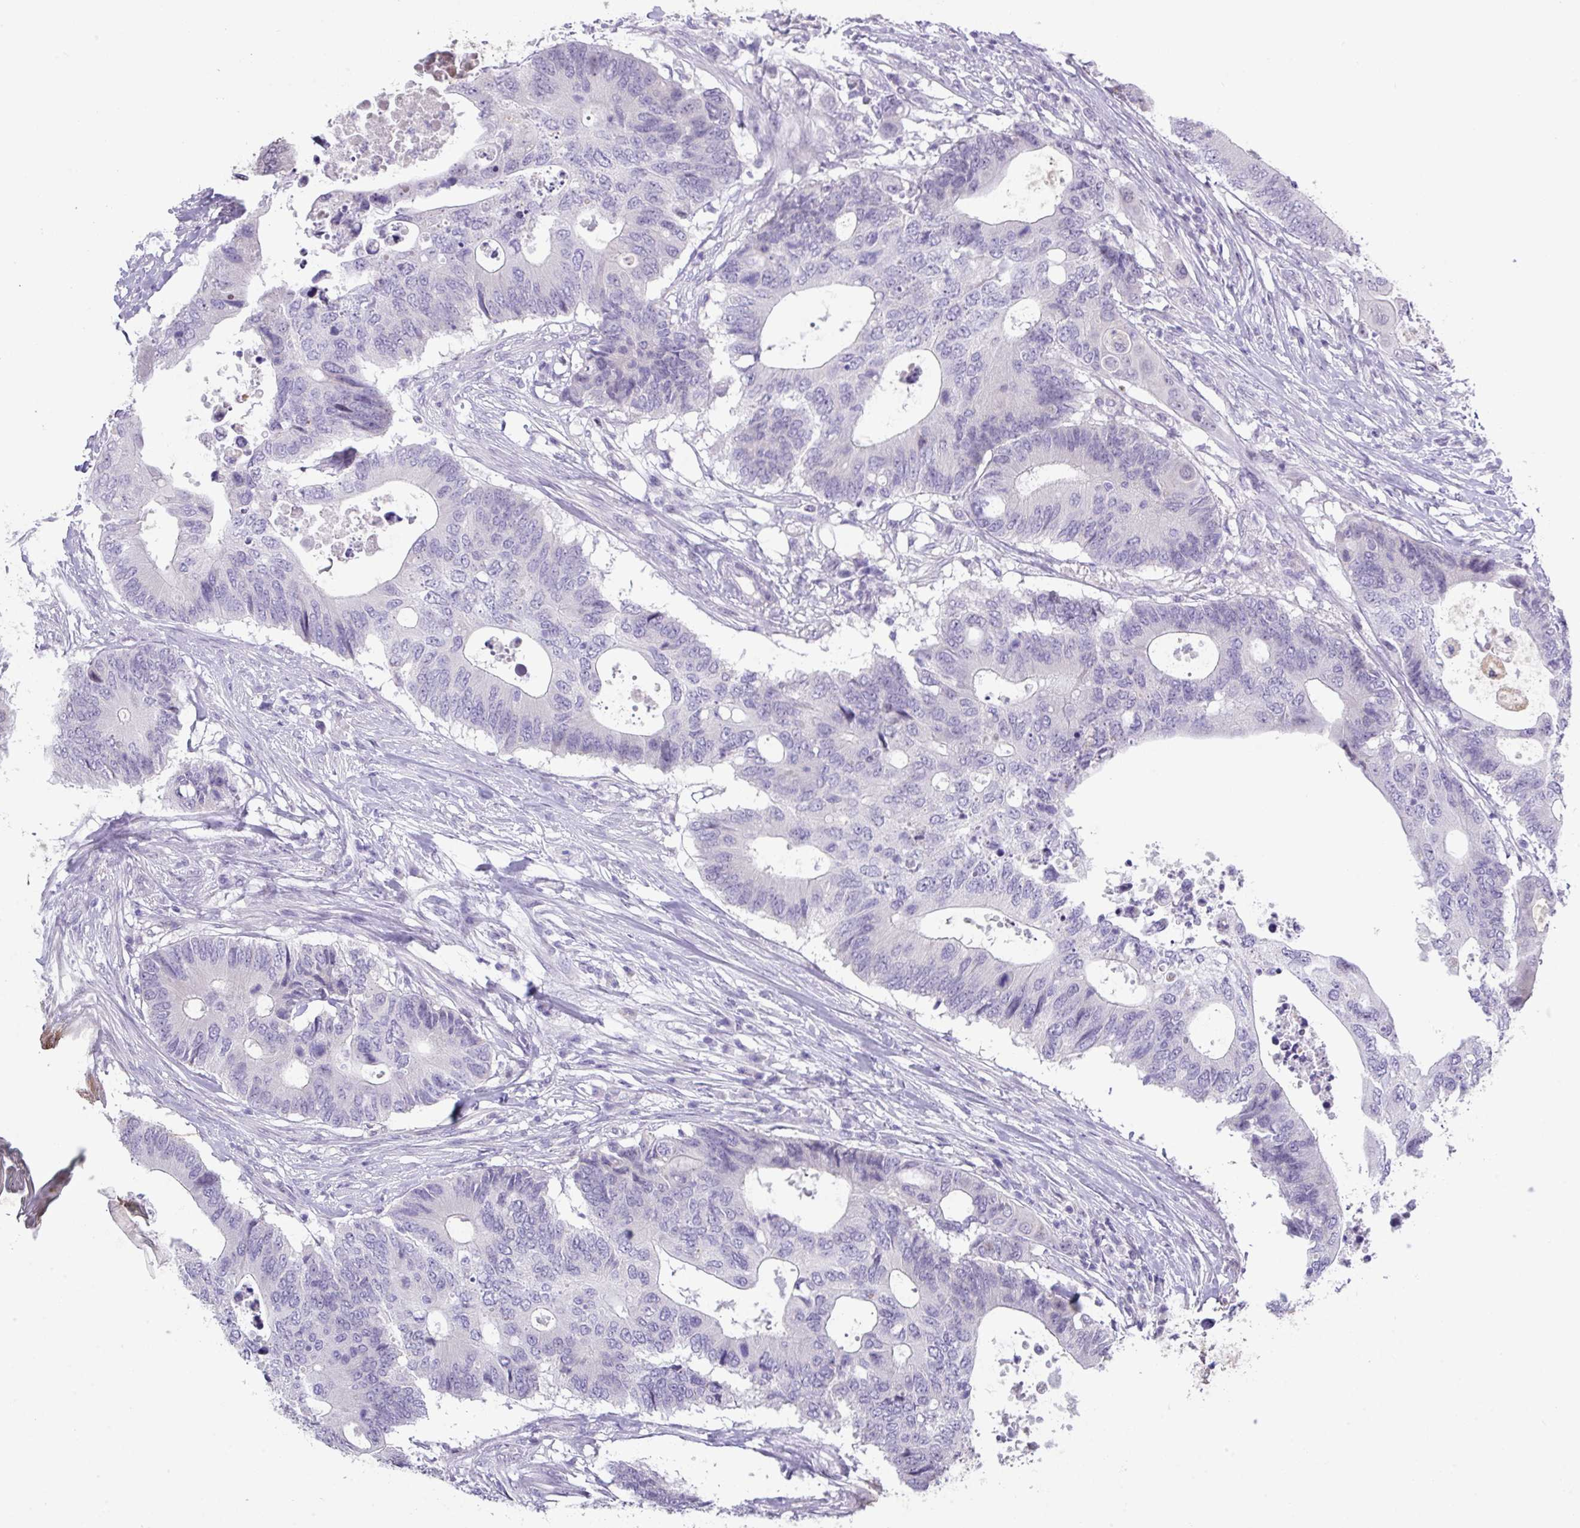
{"staining": {"intensity": "negative", "quantity": "none", "location": "none"}, "tissue": "colorectal cancer", "cell_type": "Tumor cells", "image_type": "cancer", "snomed": [{"axis": "morphology", "description": "Adenocarcinoma, NOS"}, {"axis": "topography", "description": "Colon"}], "caption": "A high-resolution image shows immunohistochemistry (IHC) staining of colorectal cancer, which reveals no significant staining in tumor cells.", "gene": "ANKRD13B", "patient": {"sex": "male", "age": 71}}